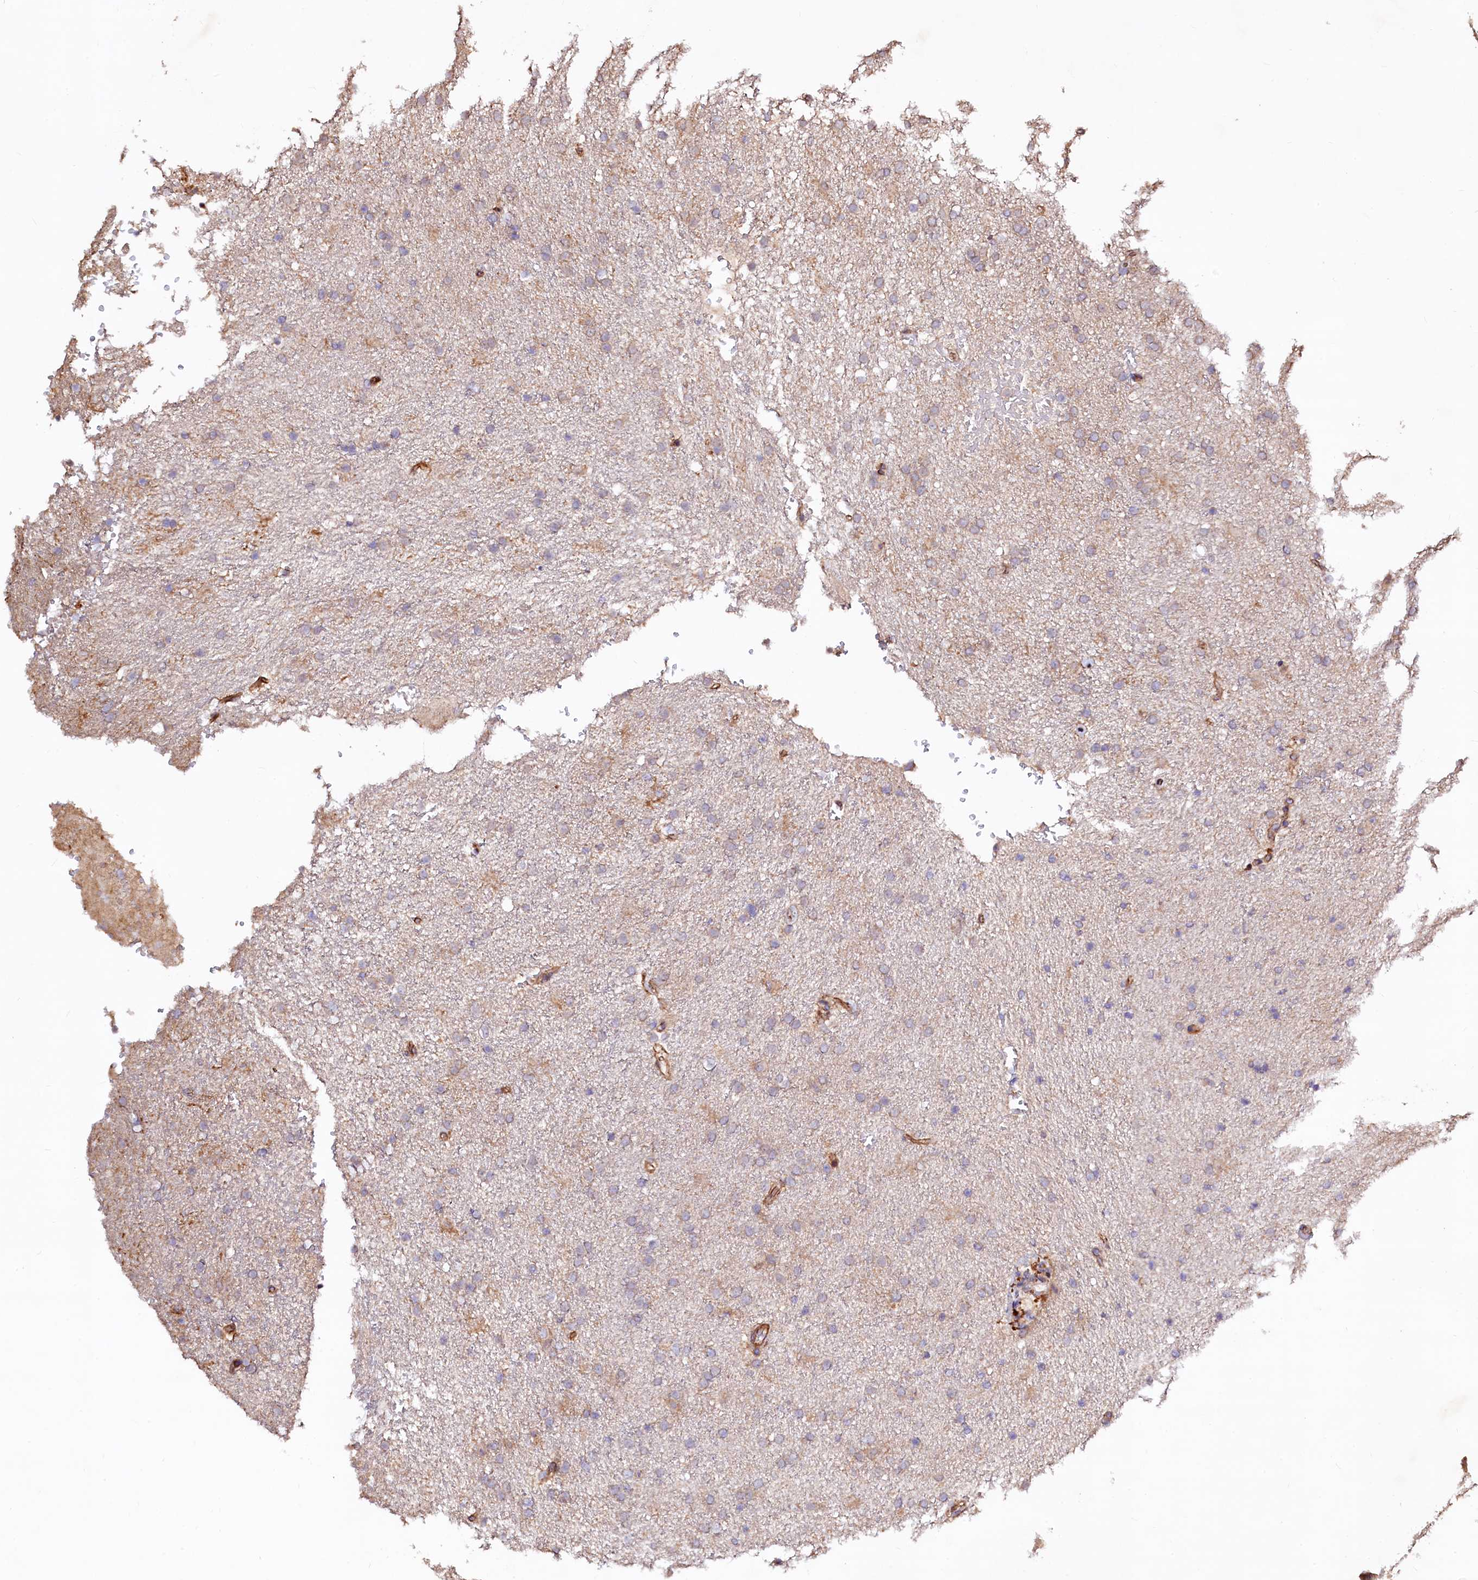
{"staining": {"intensity": "weak", "quantity": "<25%", "location": "cytoplasmic/membranous"}, "tissue": "glioma", "cell_type": "Tumor cells", "image_type": "cancer", "snomed": [{"axis": "morphology", "description": "Glioma, malignant, High grade"}, {"axis": "topography", "description": "Brain"}], "caption": "Micrograph shows no protein expression in tumor cells of glioma tissue.", "gene": "KLHDC4", "patient": {"sex": "male", "age": 72}}